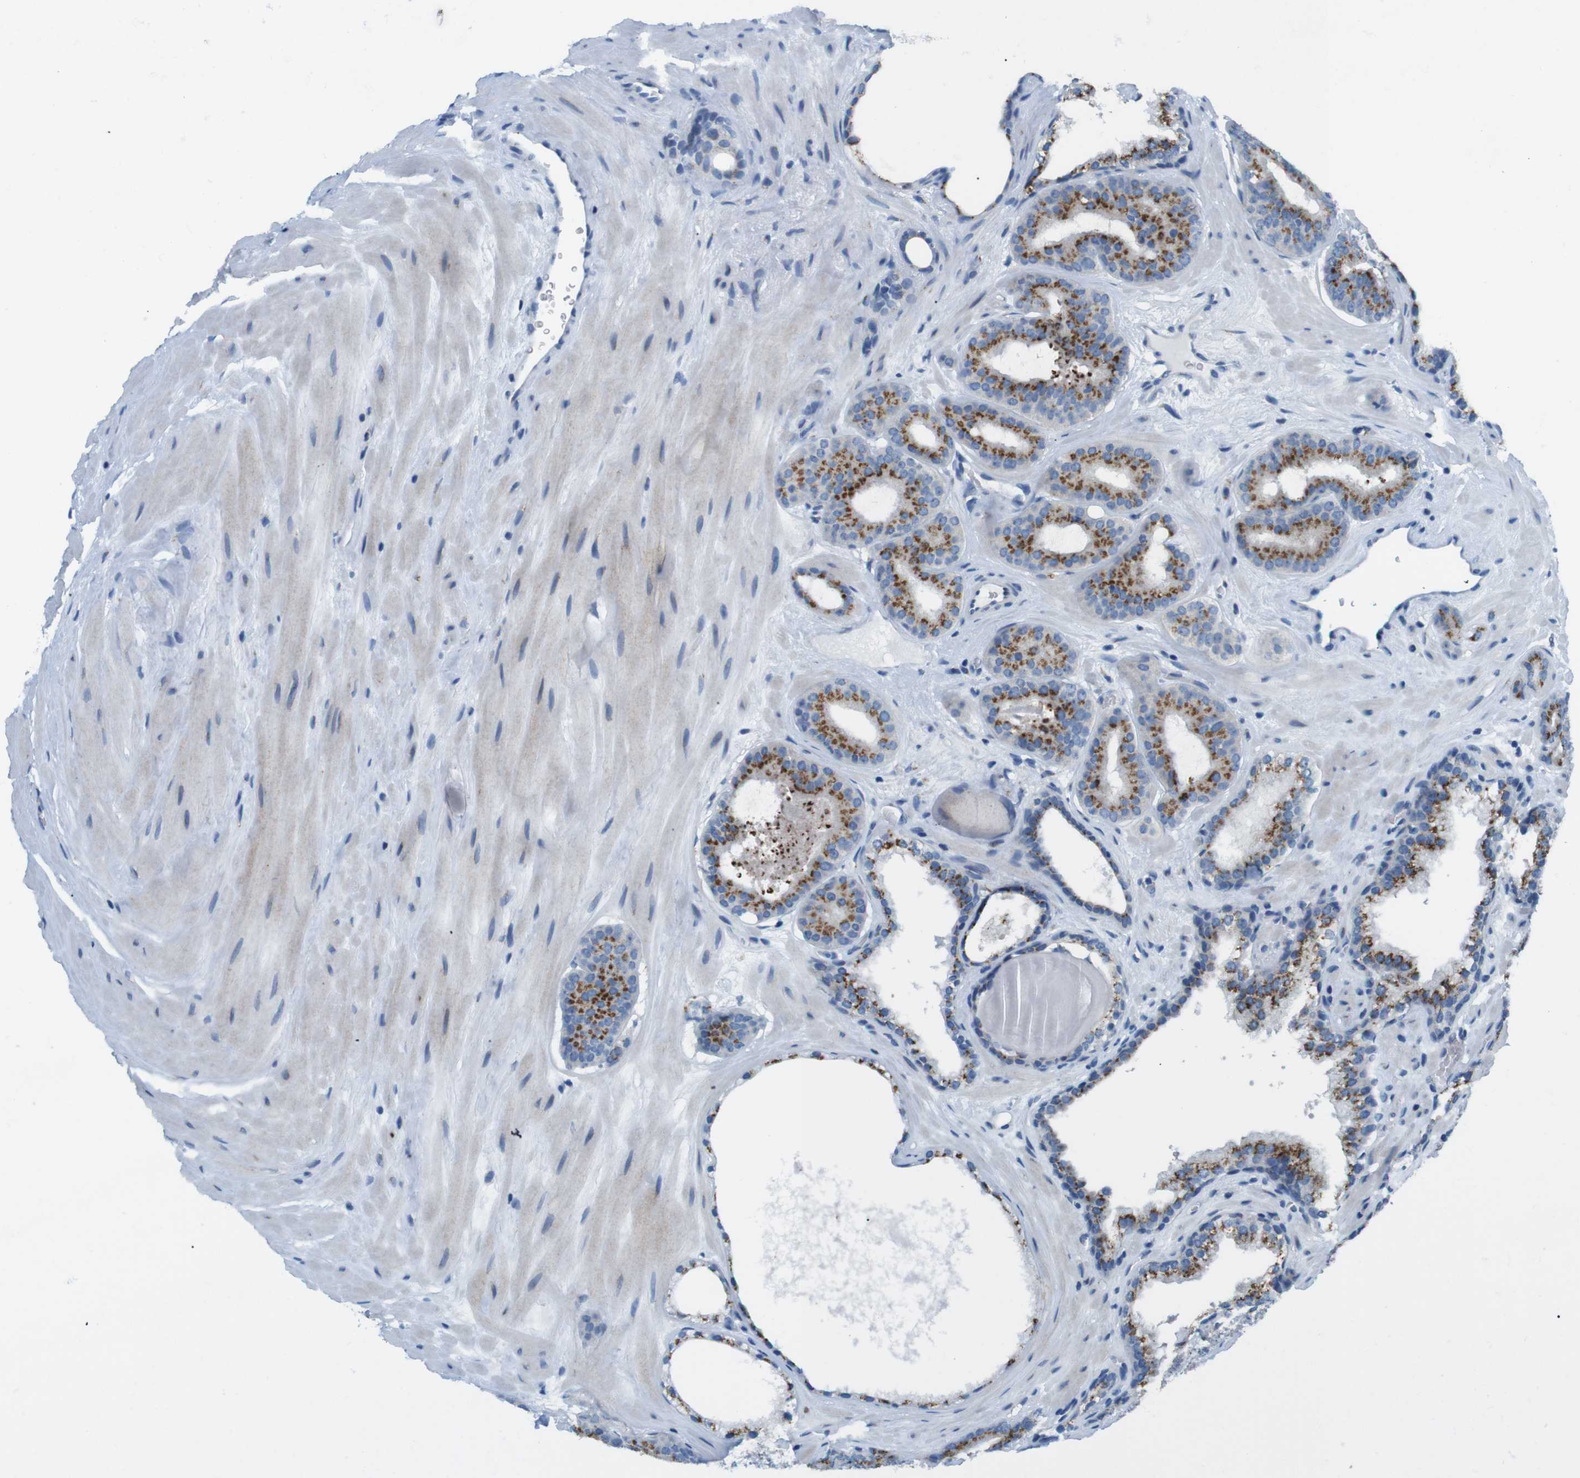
{"staining": {"intensity": "moderate", "quantity": ">75%", "location": "cytoplasmic/membranous"}, "tissue": "prostate cancer", "cell_type": "Tumor cells", "image_type": "cancer", "snomed": [{"axis": "morphology", "description": "Adenocarcinoma, High grade"}, {"axis": "topography", "description": "Prostate"}], "caption": "High-grade adenocarcinoma (prostate) stained with a brown dye shows moderate cytoplasmic/membranous positive positivity in about >75% of tumor cells.", "gene": "GOLGA2", "patient": {"sex": "male", "age": 60}}